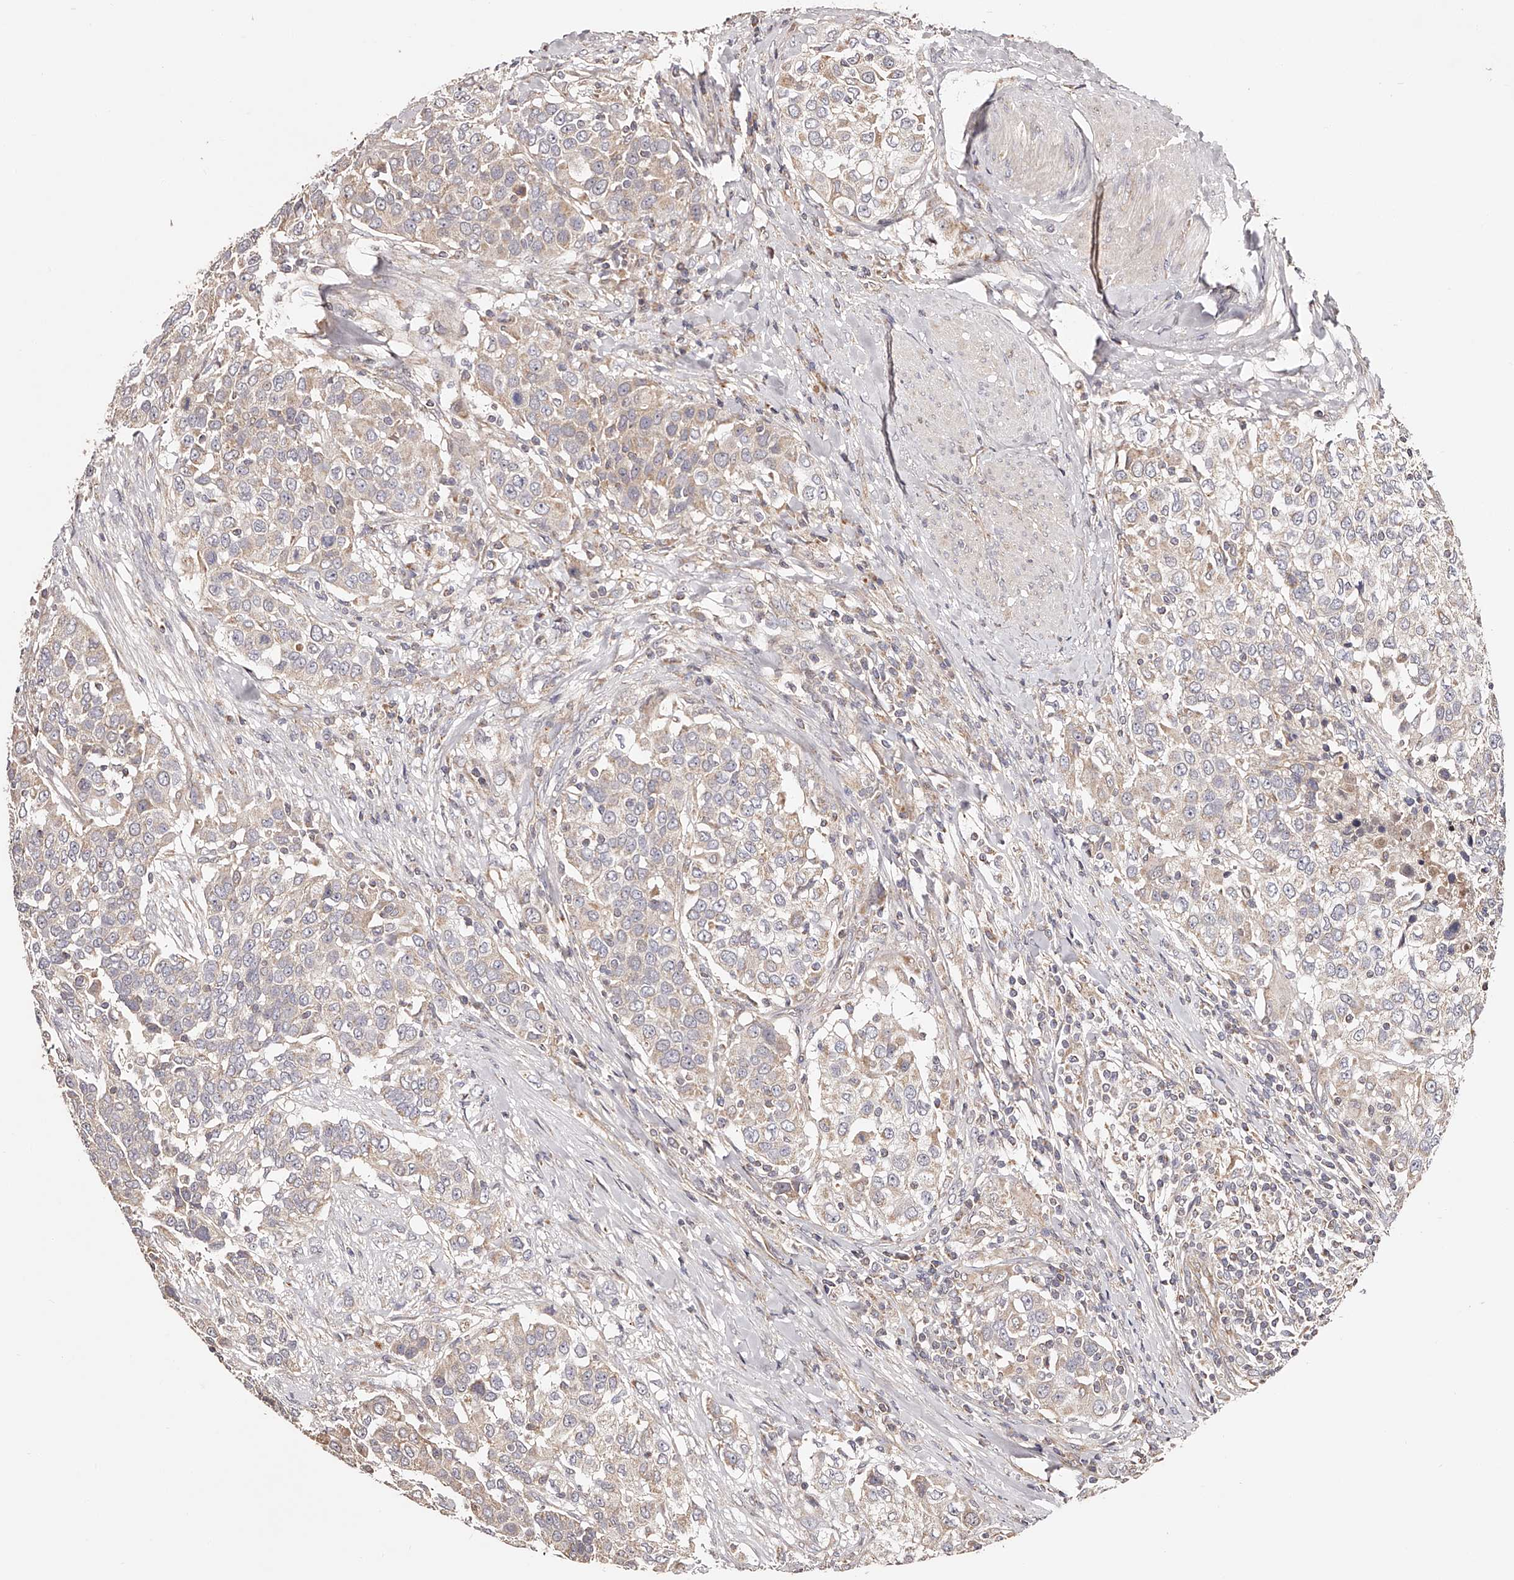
{"staining": {"intensity": "weak", "quantity": "<25%", "location": "cytoplasmic/membranous"}, "tissue": "urothelial cancer", "cell_type": "Tumor cells", "image_type": "cancer", "snomed": [{"axis": "morphology", "description": "Urothelial carcinoma, High grade"}, {"axis": "topography", "description": "Urinary bladder"}], "caption": "The image exhibits no significant staining in tumor cells of high-grade urothelial carcinoma.", "gene": "USP21", "patient": {"sex": "female", "age": 80}}